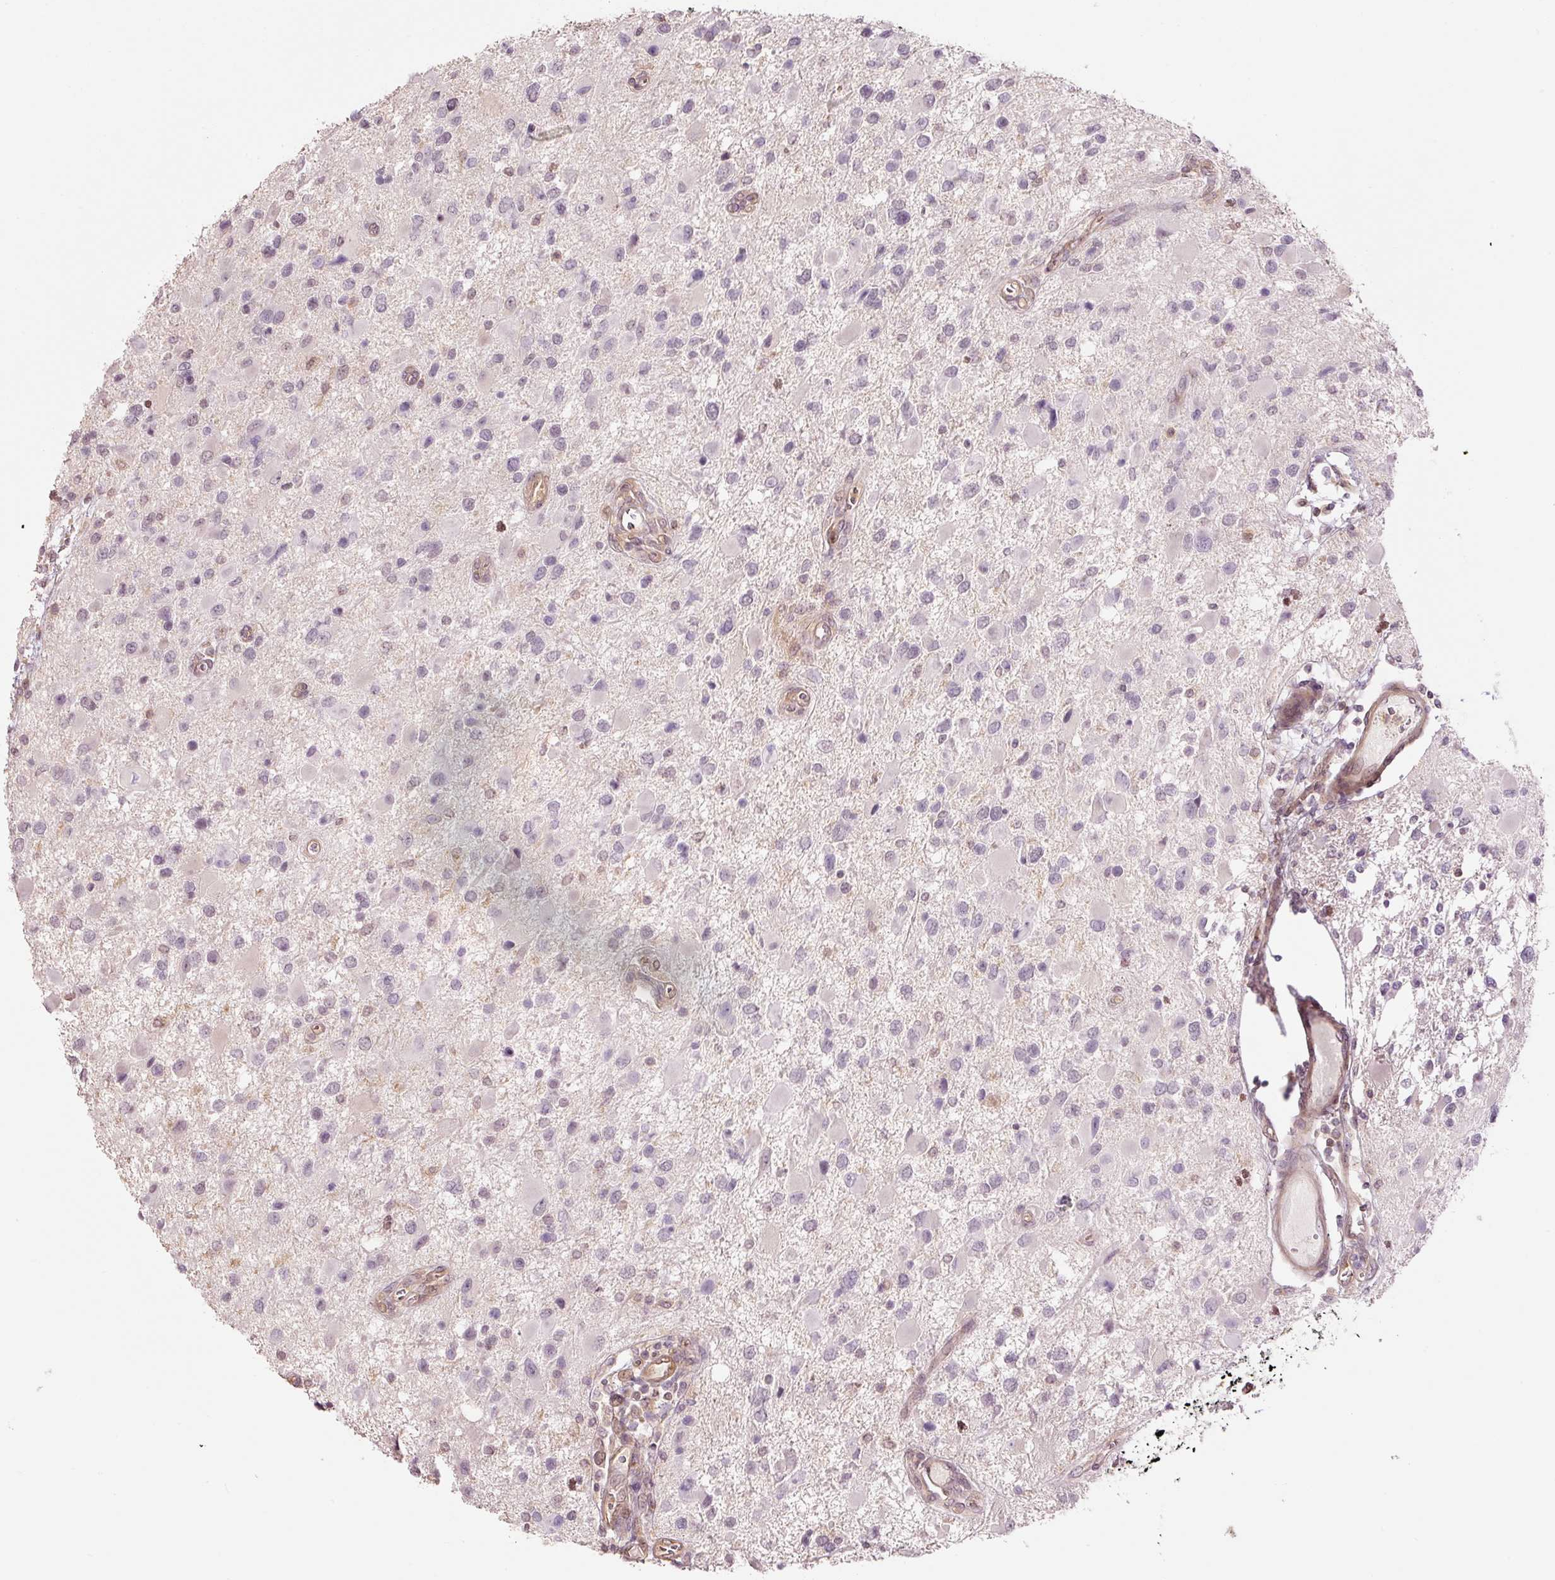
{"staining": {"intensity": "moderate", "quantity": "<25%", "location": "nuclear"}, "tissue": "glioma", "cell_type": "Tumor cells", "image_type": "cancer", "snomed": [{"axis": "morphology", "description": "Glioma, malignant, High grade"}, {"axis": "topography", "description": "Brain"}], "caption": "This micrograph exhibits glioma stained with immunohistochemistry (IHC) to label a protein in brown. The nuclear of tumor cells show moderate positivity for the protein. Nuclei are counter-stained blue.", "gene": "FBXL14", "patient": {"sex": "male", "age": 53}}